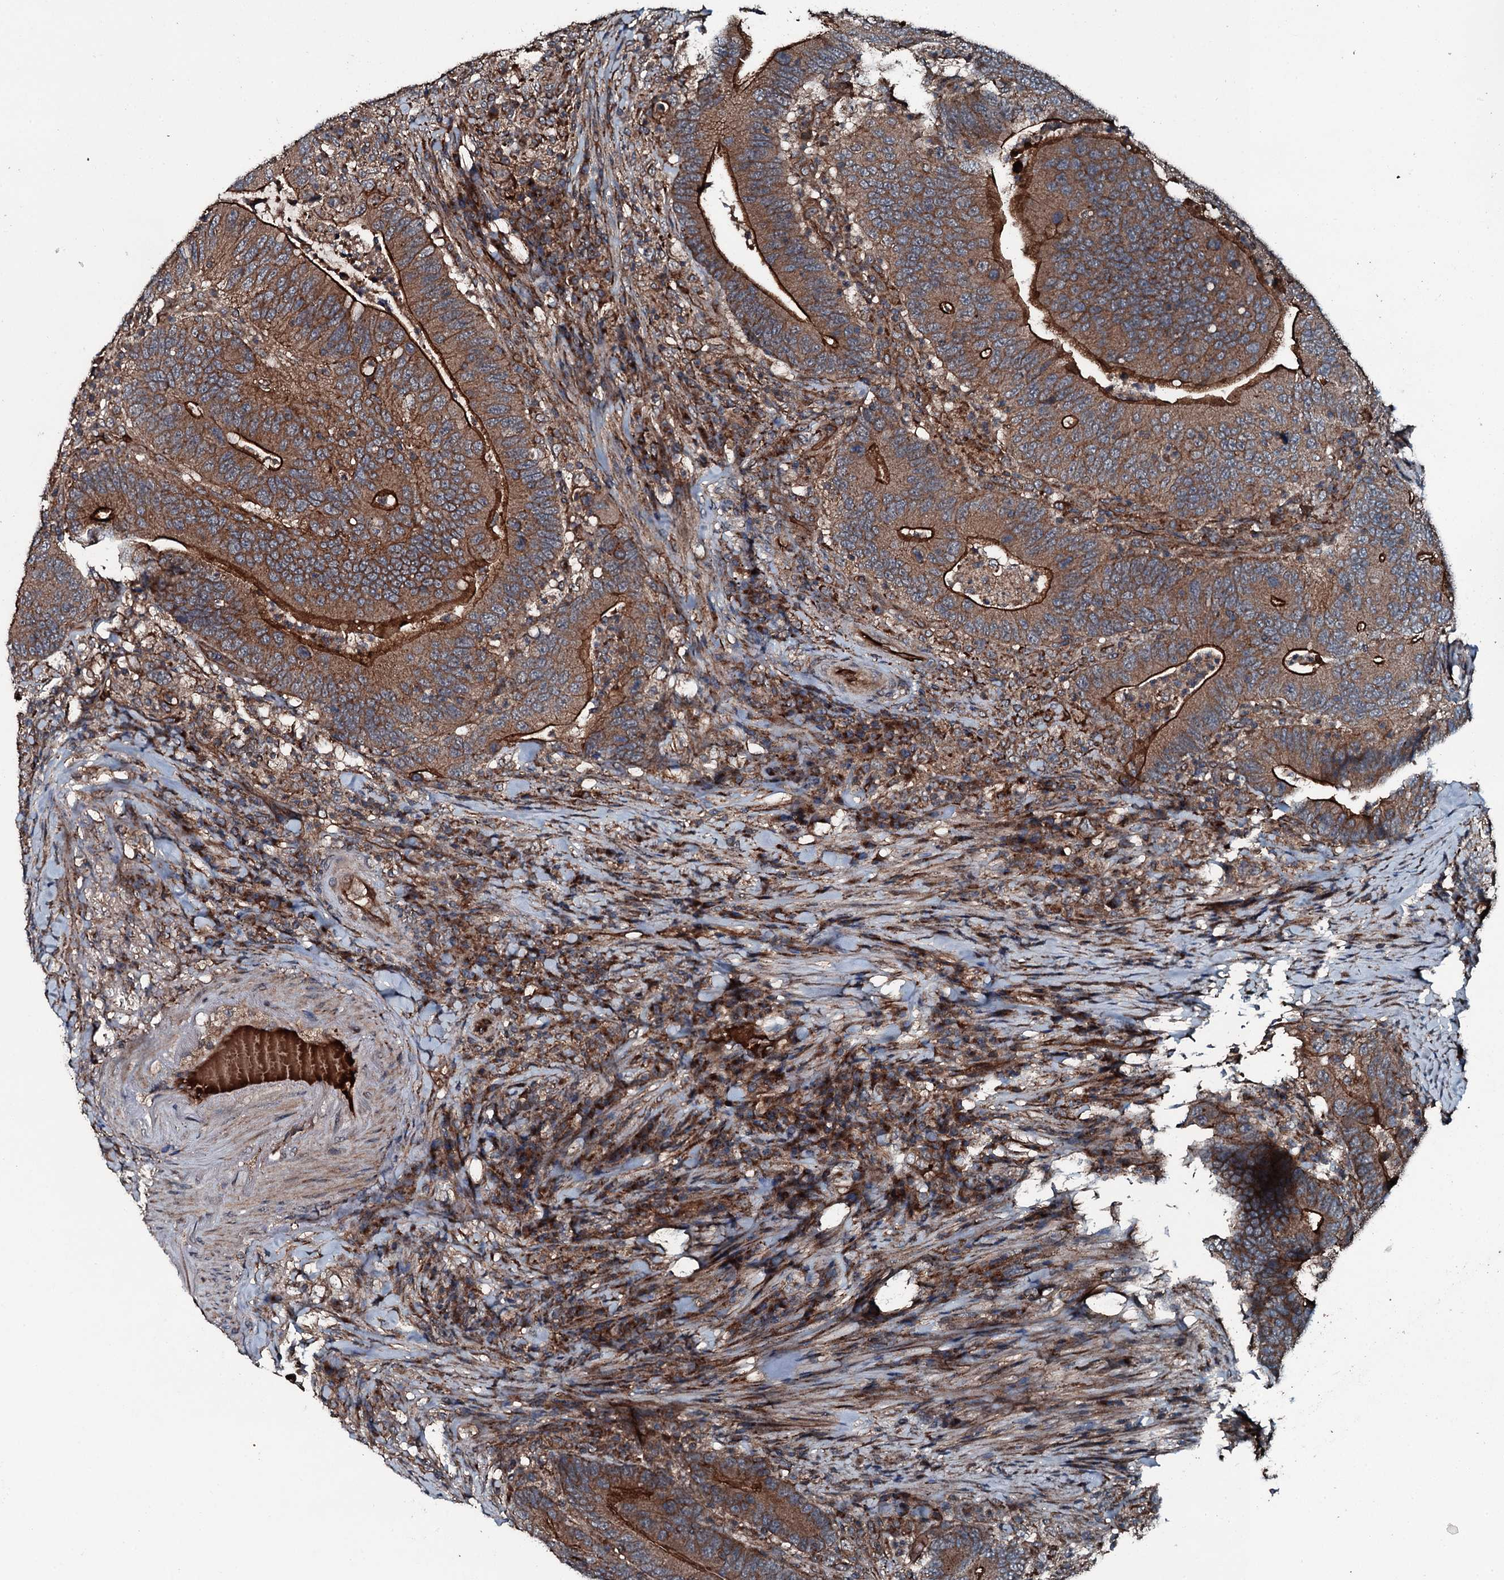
{"staining": {"intensity": "moderate", "quantity": ">75%", "location": "cytoplasmic/membranous"}, "tissue": "colorectal cancer", "cell_type": "Tumor cells", "image_type": "cancer", "snomed": [{"axis": "morphology", "description": "Adenocarcinoma, NOS"}, {"axis": "topography", "description": "Colon"}], "caption": "Protein expression analysis of colorectal cancer (adenocarcinoma) reveals moderate cytoplasmic/membranous staining in approximately >75% of tumor cells.", "gene": "TRIM7", "patient": {"sex": "female", "age": 66}}